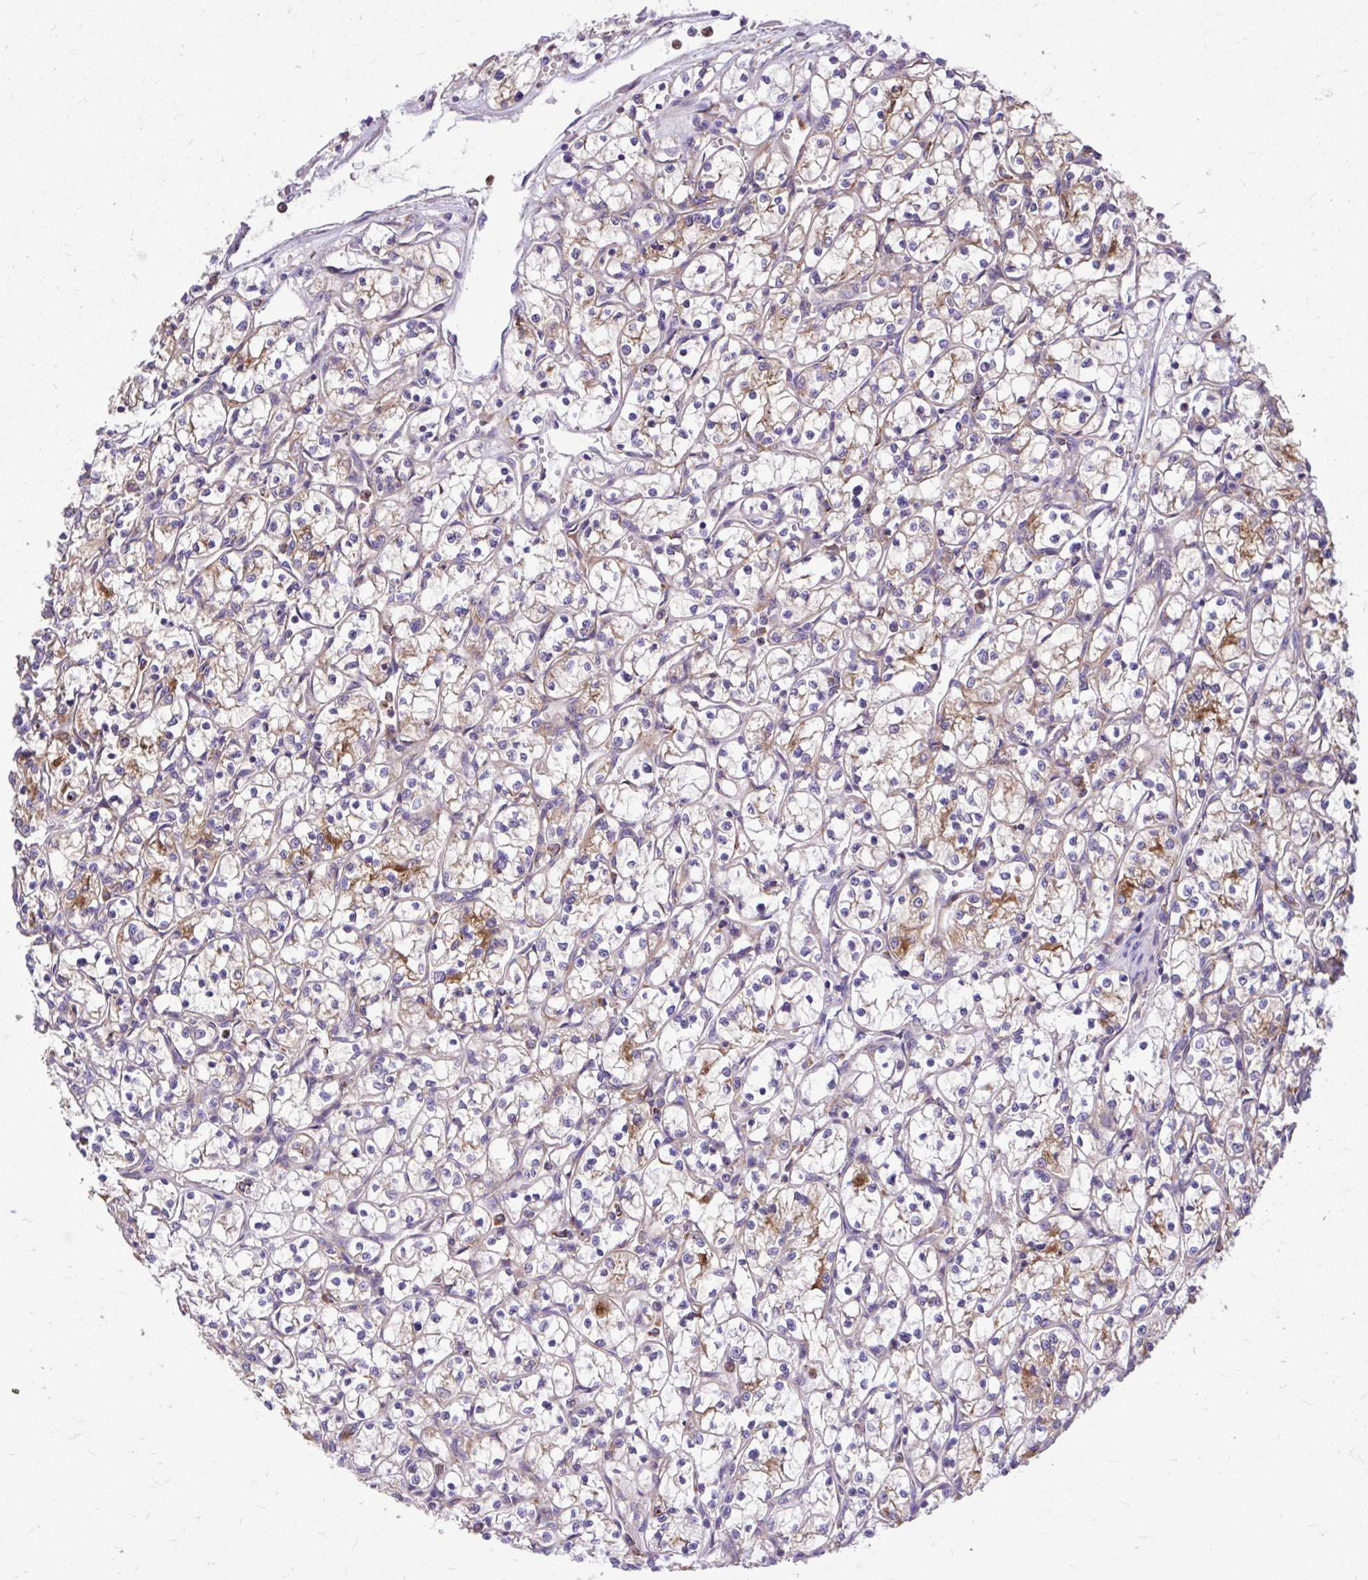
{"staining": {"intensity": "moderate", "quantity": "<25%", "location": "cytoplasmic/membranous"}, "tissue": "renal cancer", "cell_type": "Tumor cells", "image_type": "cancer", "snomed": [{"axis": "morphology", "description": "Adenocarcinoma, NOS"}, {"axis": "topography", "description": "Kidney"}], "caption": "Immunohistochemical staining of human renal adenocarcinoma exhibits low levels of moderate cytoplasmic/membranous expression in about <25% of tumor cells.", "gene": "PAIP2", "patient": {"sex": "female", "age": 69}}